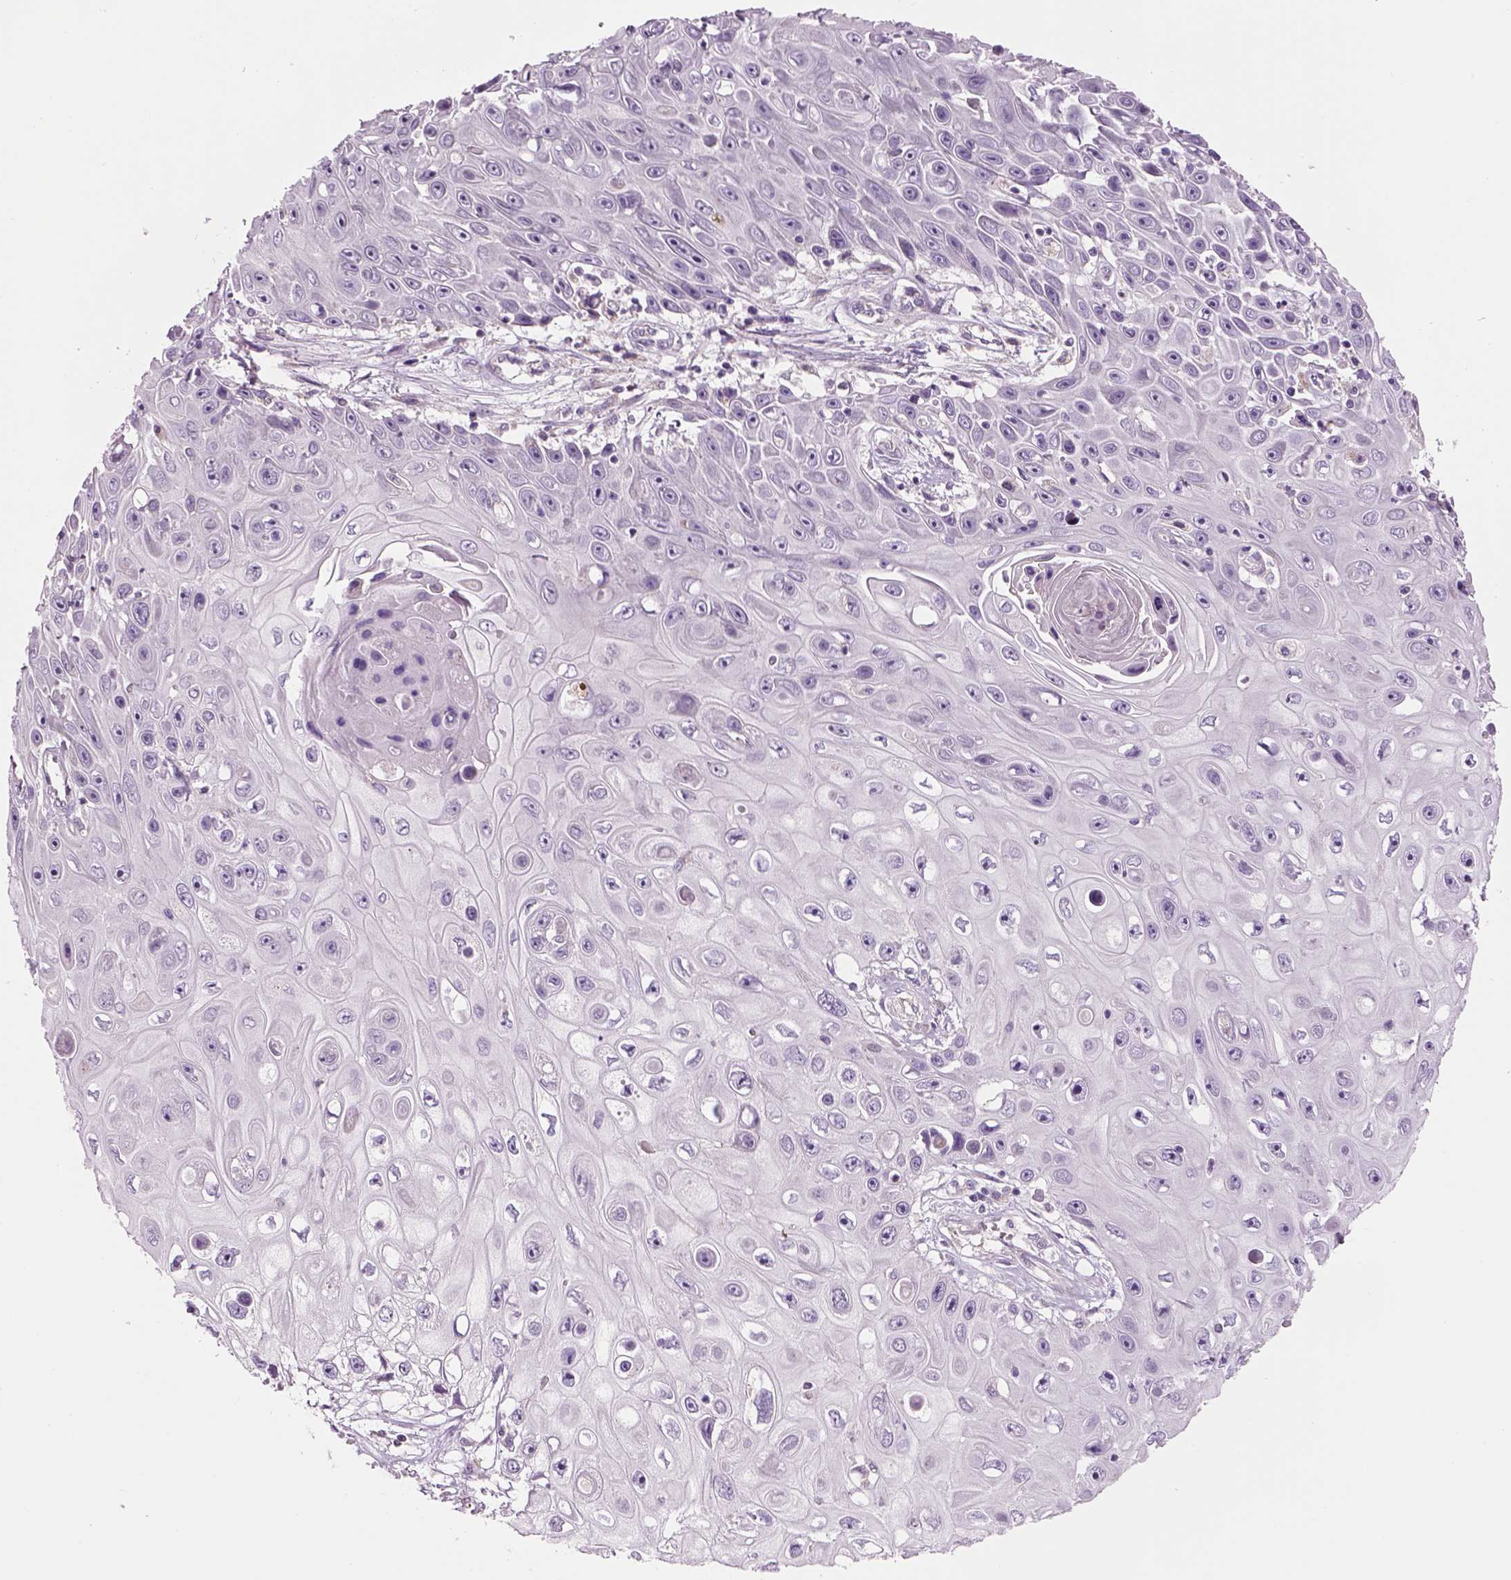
{"staining": {"intensity": "negative", "quantity": "none", "location": "none"}, "tissue": "skin cancer", "cell_type": "Tumor cells", "image_type": "cancer", "snomed": [{"axis": "morphology", "description": "Squamous cell carcinoma, NOS"}, {"axis": "topography", "description": "Skin"}], "caption": "DAB (3,3'-diaminobenzidine) immunohistochemical staining of human skin squamous cell carcinoma demonstrates no significant staining in tumor cells.", "gene": "IFT52", "patient": {"sex": "male", "age": 82}}